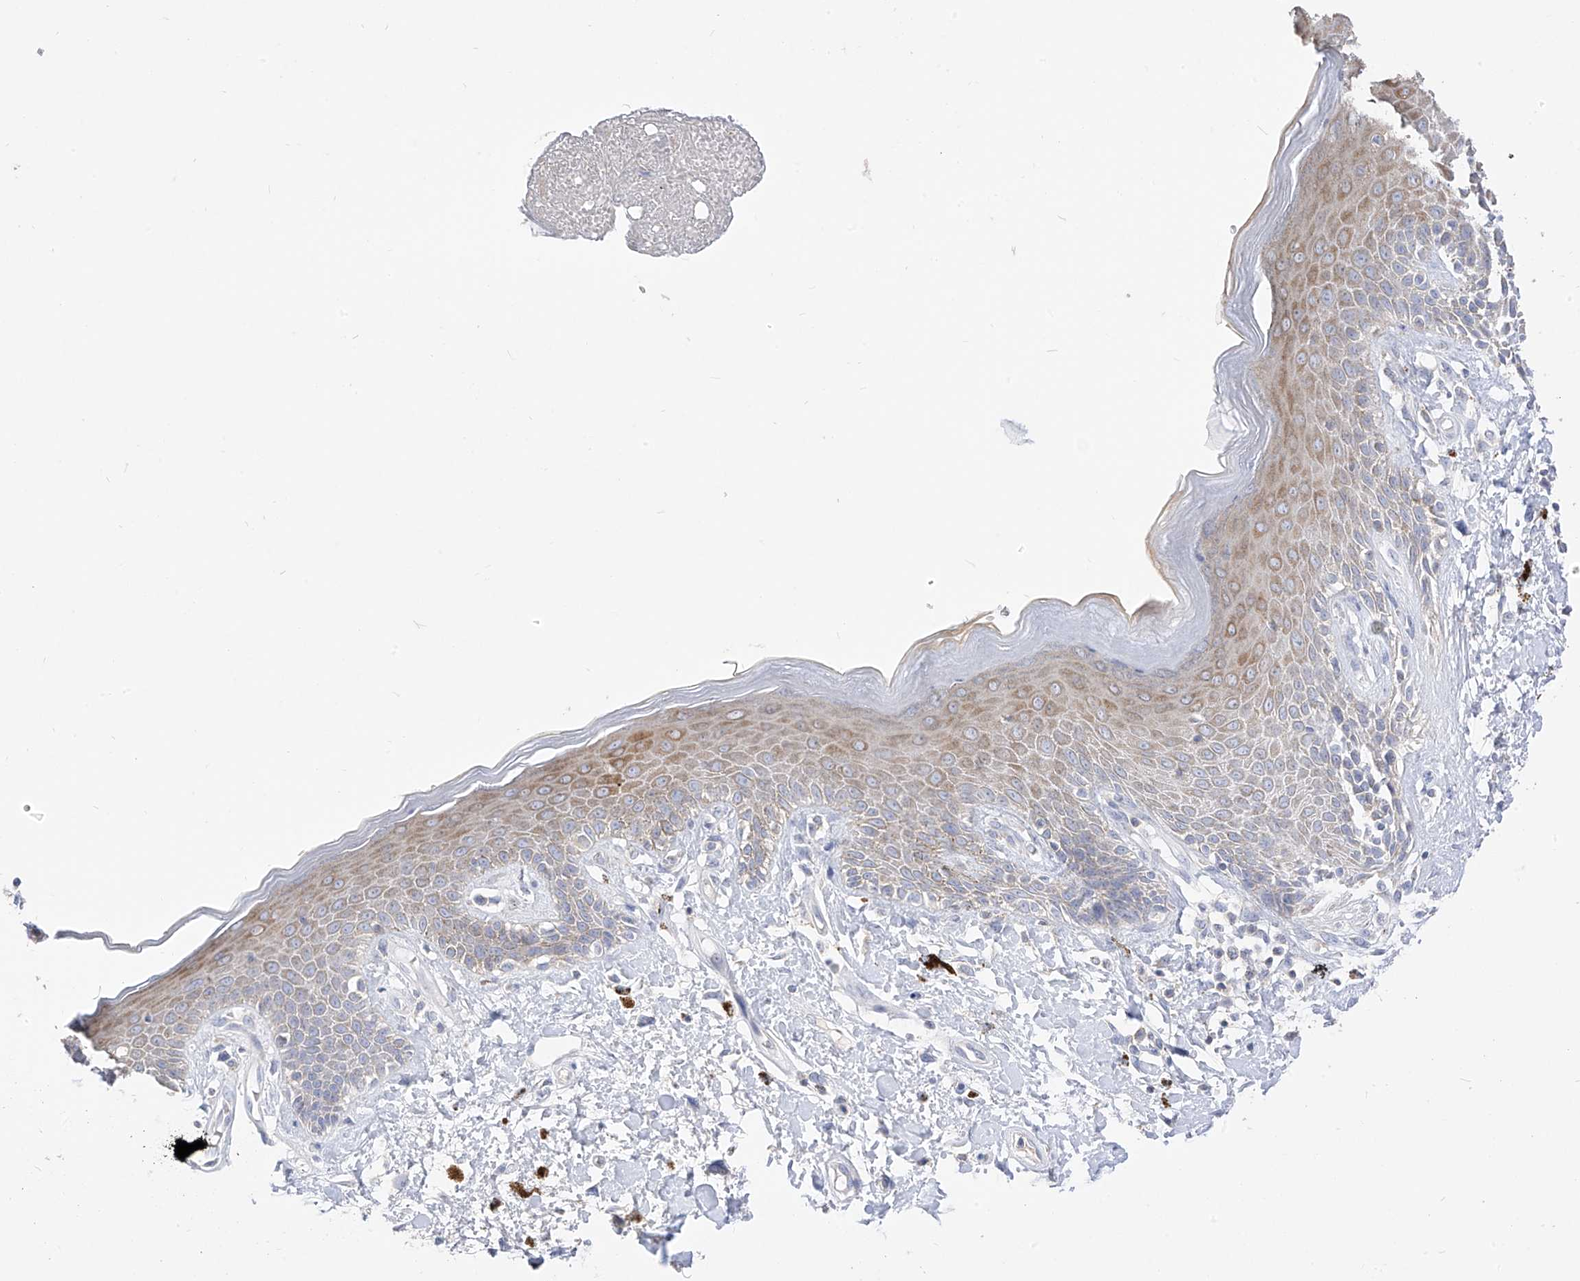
{"staining": {"intensity": "strong", "quantity": "<25%", "location": "cytoplasmic/membranous"}, "tissue": "skin", "cell_type": "Epidermal cells", "image_type": "normal", "snomed": [{"axis": "morphology", "description": "Normal tissue, NOS"}, {"axis": "topography", "description": "Anal"}], "caption": "Immunohistochemistry (IHC) photomicrograph of unremarkable skin stained for a protein (brown), which shows medium levels of strong cytoplasmic/membranous staining in approximately <25% of epidermal cells.", "gene": "RASA2", "patient": {"sex": "female", "age": 78}}